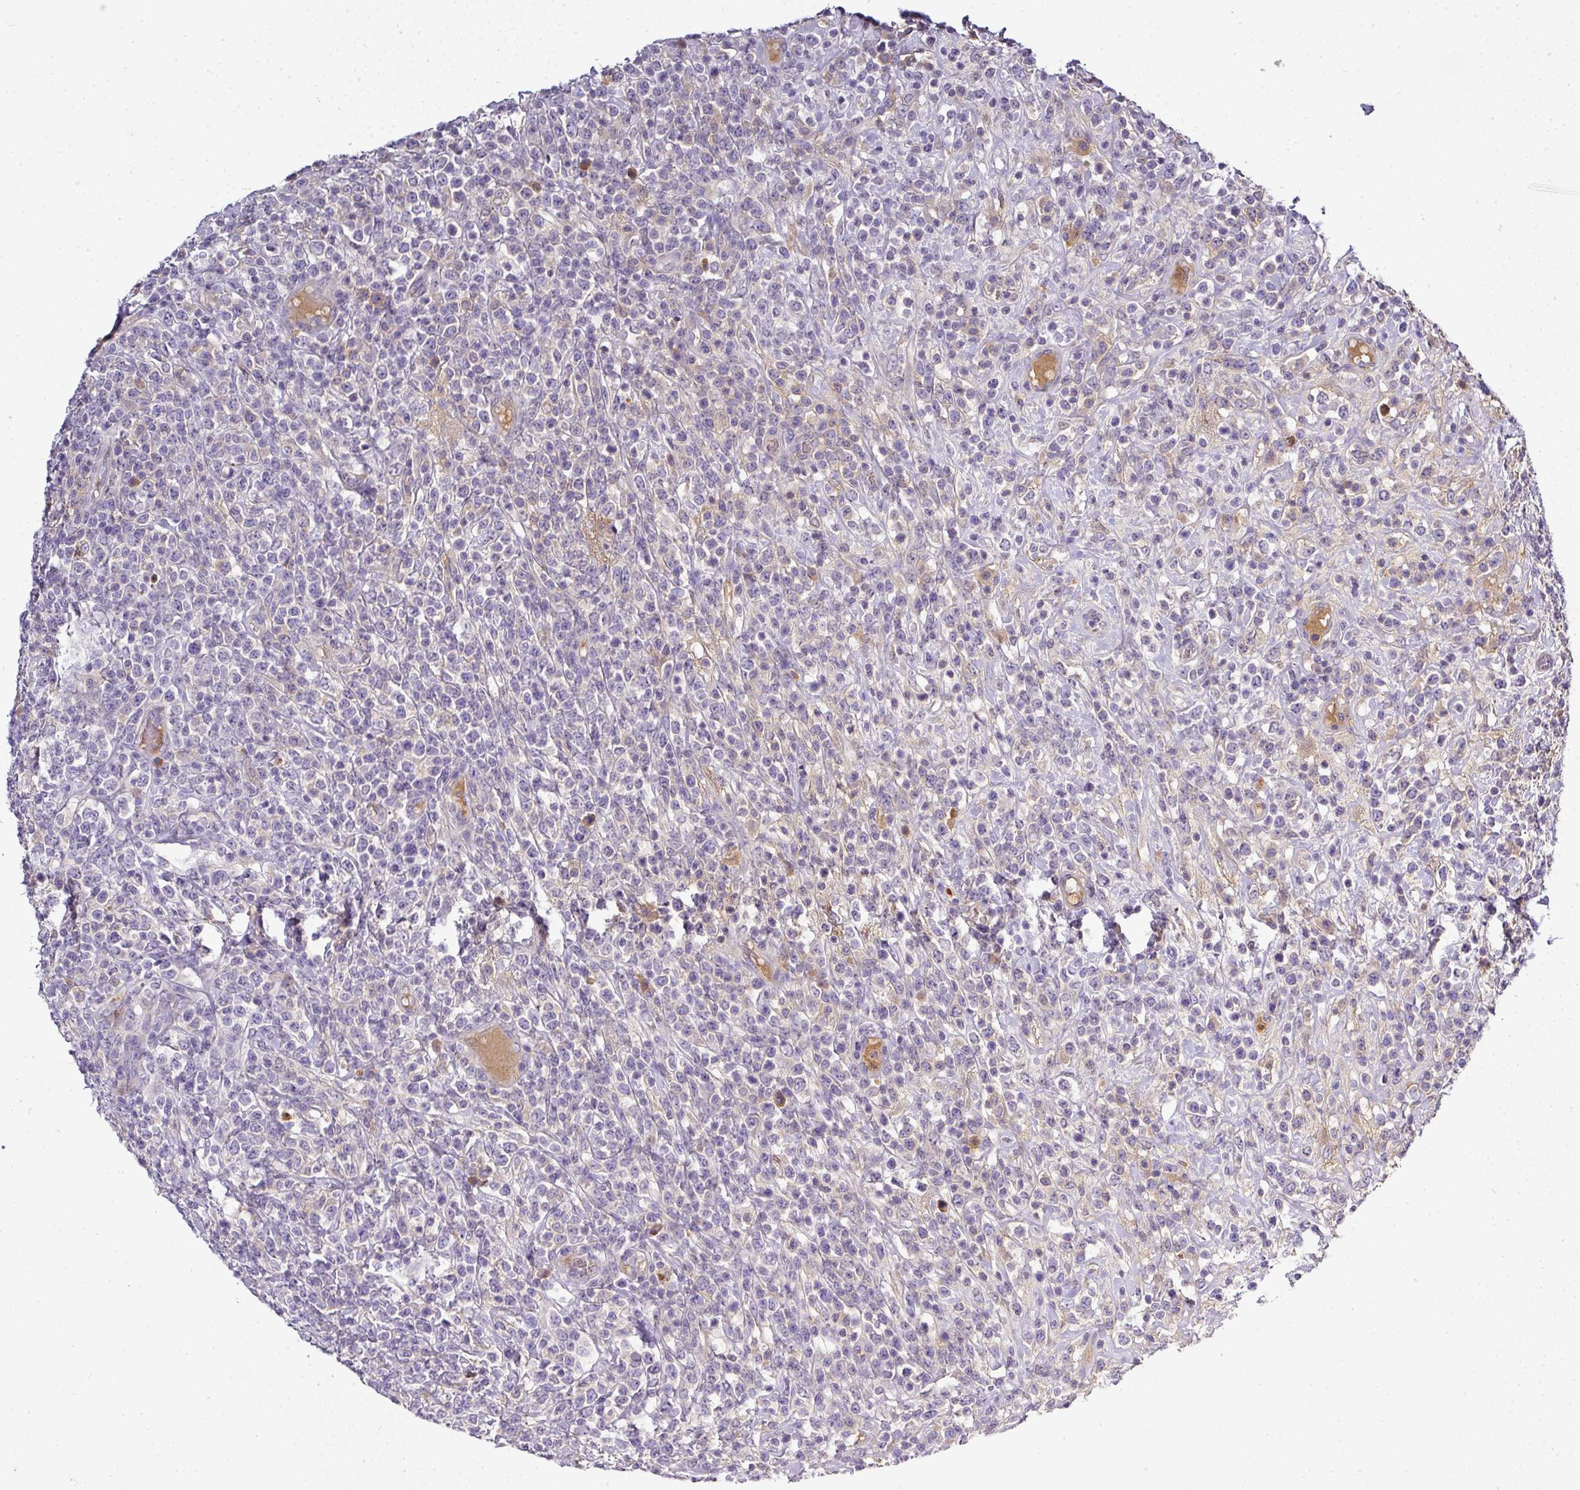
{"staining": {"intensity": "negative", "quantity": "none", "location": "none"}, "tissue": "lymphoma", "cell_type": "Tumor cells", "image_type": "cancer", "snomed": [{"axis": "morphology", "description": "Malignant lymphoma, non-Hodgkin's type, High grade"}, {"axis": "topography", "description": "Colon"}], "caption": "DAB immunohistochemical staining of human high-grade malignant lymphoma, non-Hodgkin's type exhibits no significant positivity in tumor cells. (DAB immunohistochemistry (IHC) visualized using brightfield microscopy, high magnification).", "gene": "CAB39L", "patient": {"sex": "female", "age": 53}}